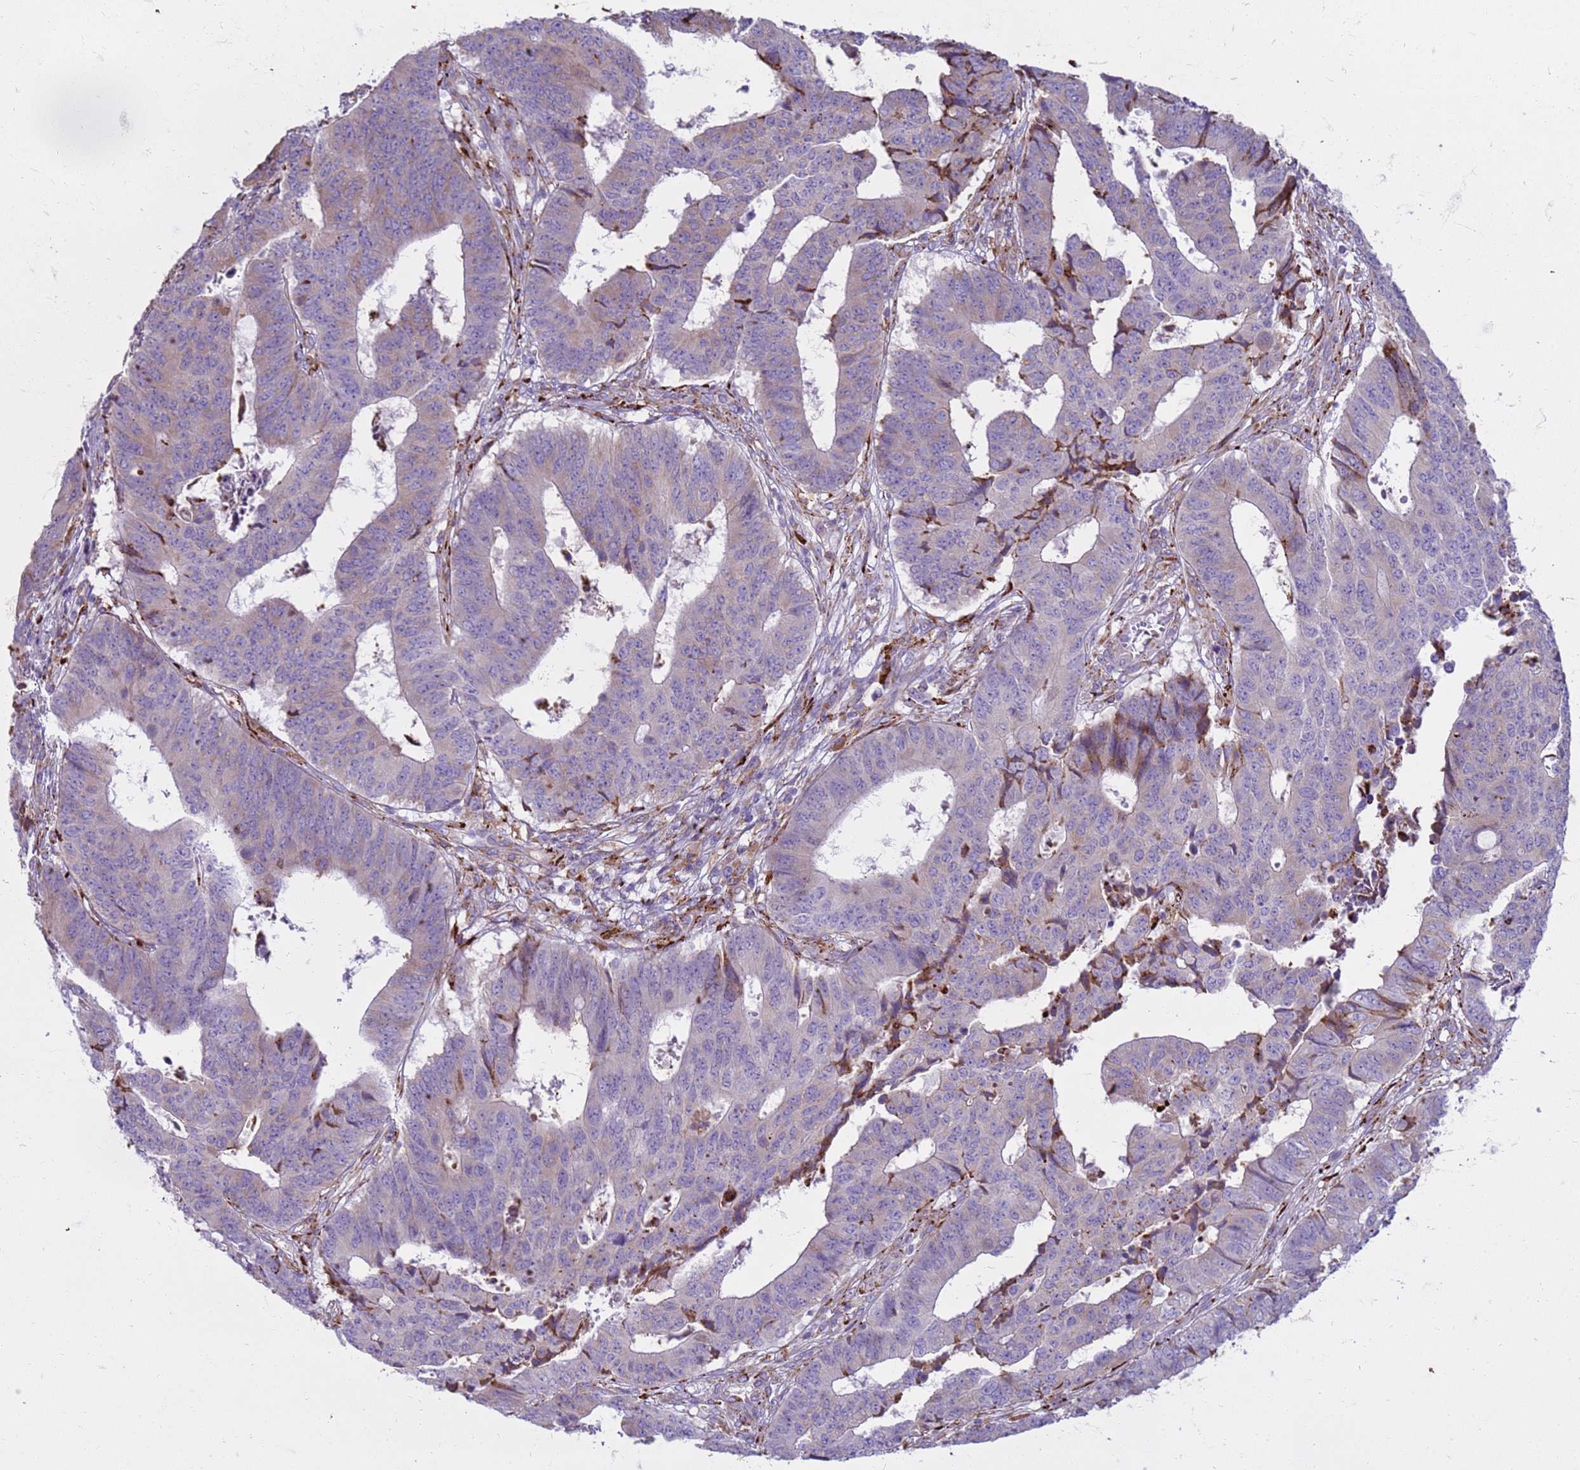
{"staining": {"intensity": "negative", "quantity": "none", "location": "none"}, "tissue": "colorectal cancer", "cell_type": "Tumor cells", "image_type": "cancer", "snomed": [{"axis": "morphology", "description": "Adenocarcinoma, NOS"}, {"axis": "topography", "description": "Rectum"}], "caption": "Immunohistochemical staining of adenocarcinoma (colorectal) exhibits no significant staining in tumor cells.", "gene": "PDK3", "patient": {"sex": "male", "age": 84}}